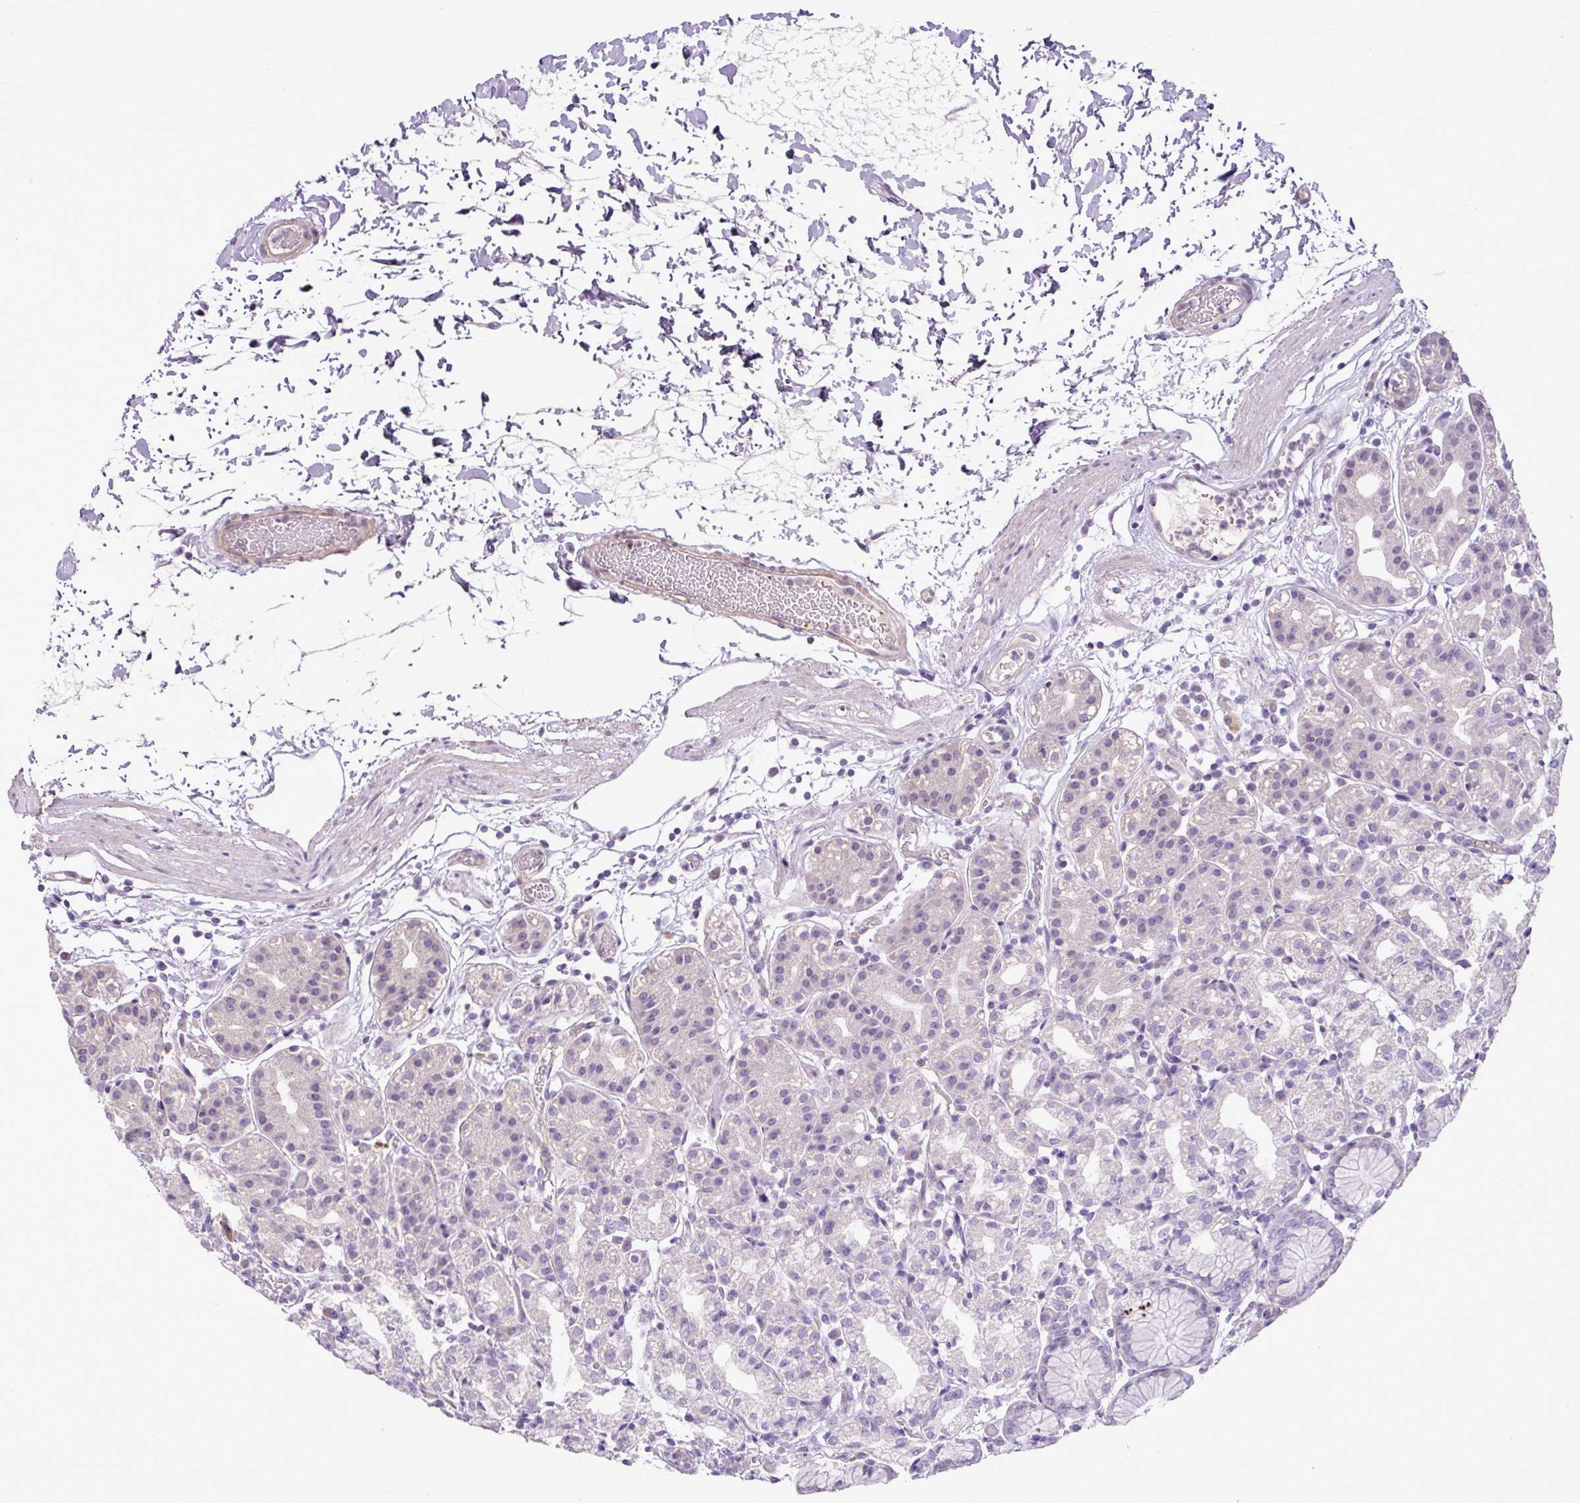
{"staining": {"intensity": "negative", "quantity": "none", "location": "none"}, "tissue": "stomach", "cell_type": "Glandular cells", "image_type": "normal", "snomed": [{"axis": "morphology", "description": "Normal tissue, NOS"}, {"axis": "topography", "description": "Stomach"}], "caption": "An immunohistochemistry histopathology image of normal stomach is shown. There is no staining in glandular cells of stomach.", "gene": "DNAJB13", "patient": {"sex": "female", "age": 57}}